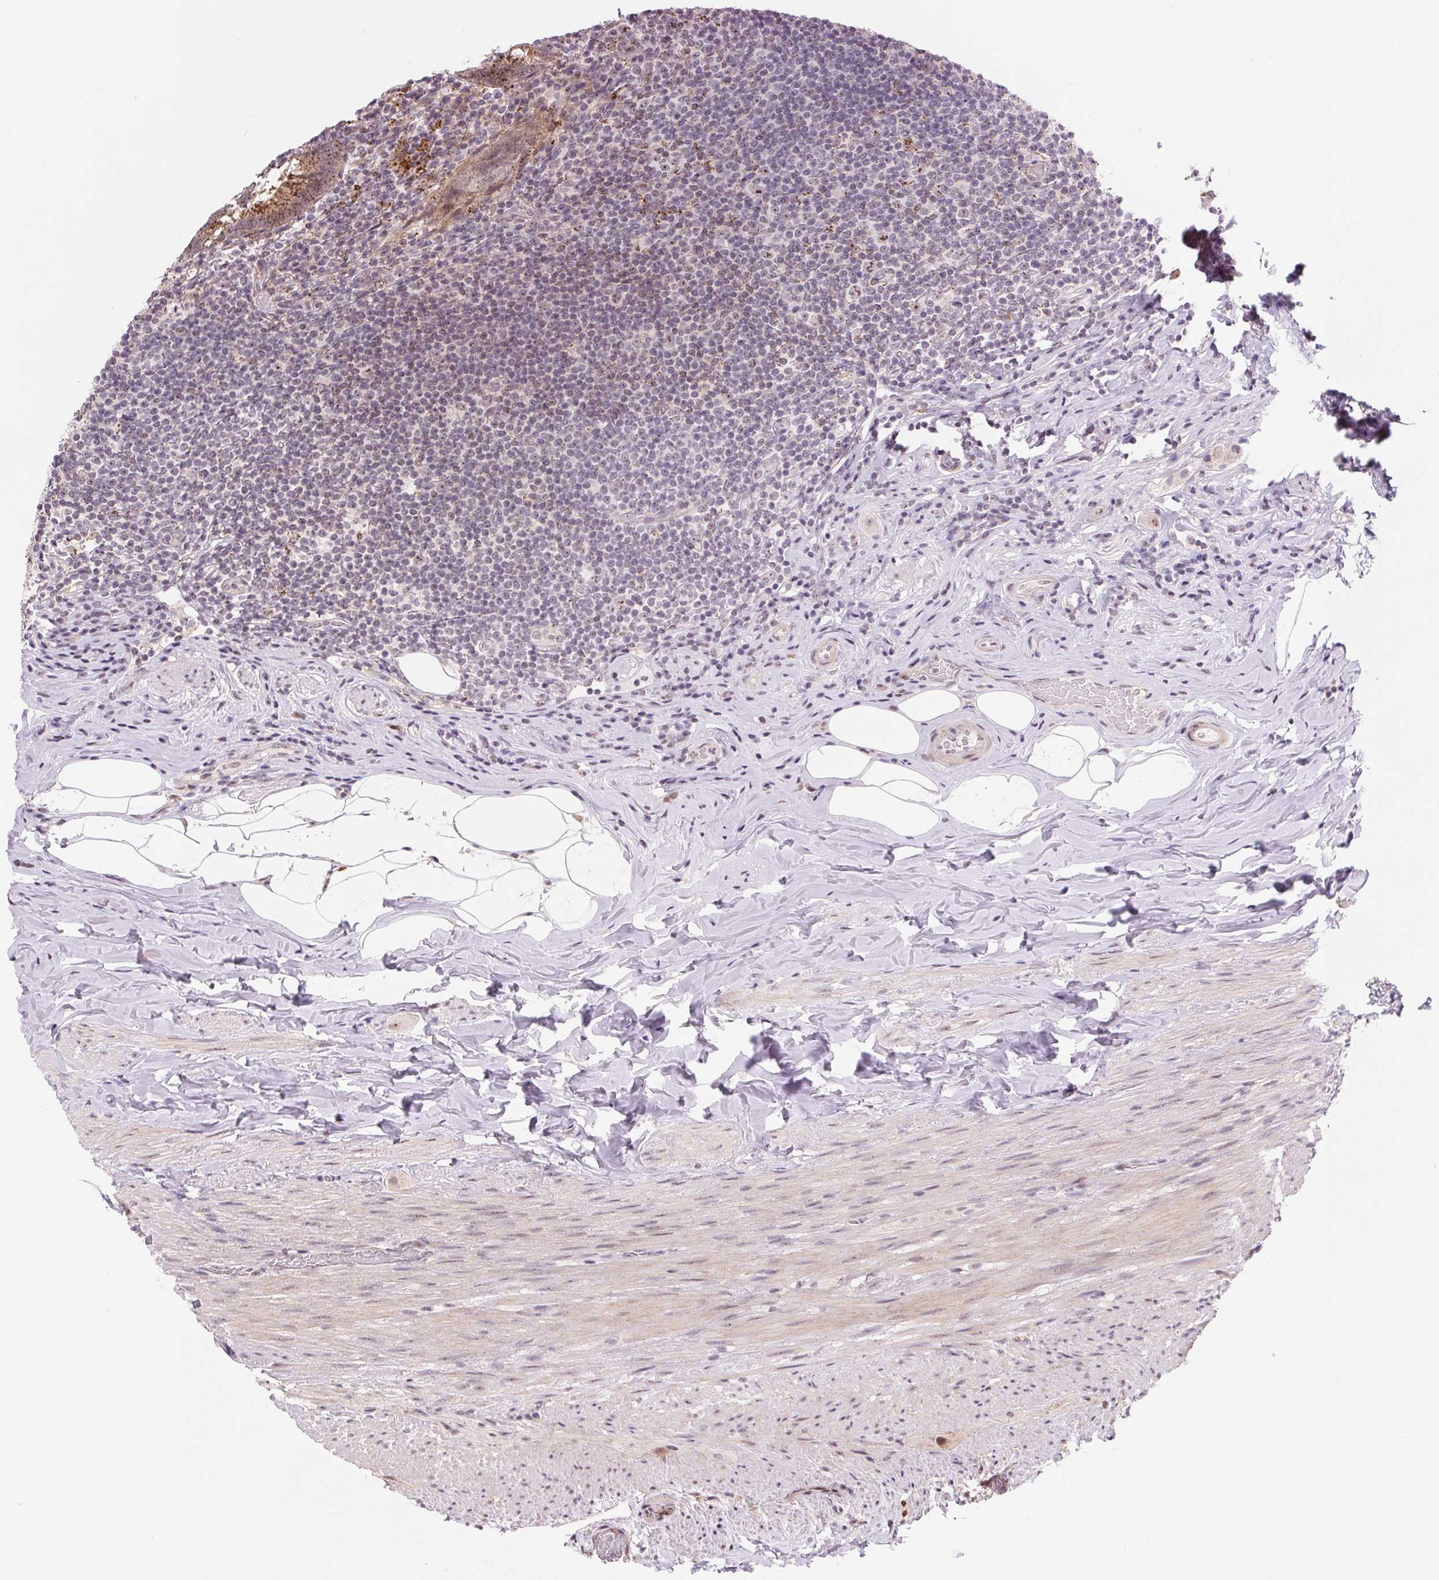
{"staining": {"intensity": "strong", "quantity": ">75%", "location": "cytoplasmic/membranous"}, "tissue": "appendix", "cell_type": "Glandular cells", "image_type": "normal", "snomed": [{"axis": "morphology", "description": "Normal tissue, NOS"}, {"axis": "topography", "description": "Appendix"}], "caption": "The image displays a brown stain indicating the presence of a protein in the cytoplasmic/membranous of glandular cells in appendix. (DAB IHC with brightfield microscopy, high magnification).", "gene": "CHMP4B", "patient": {"sex": "male", "age": 47}}